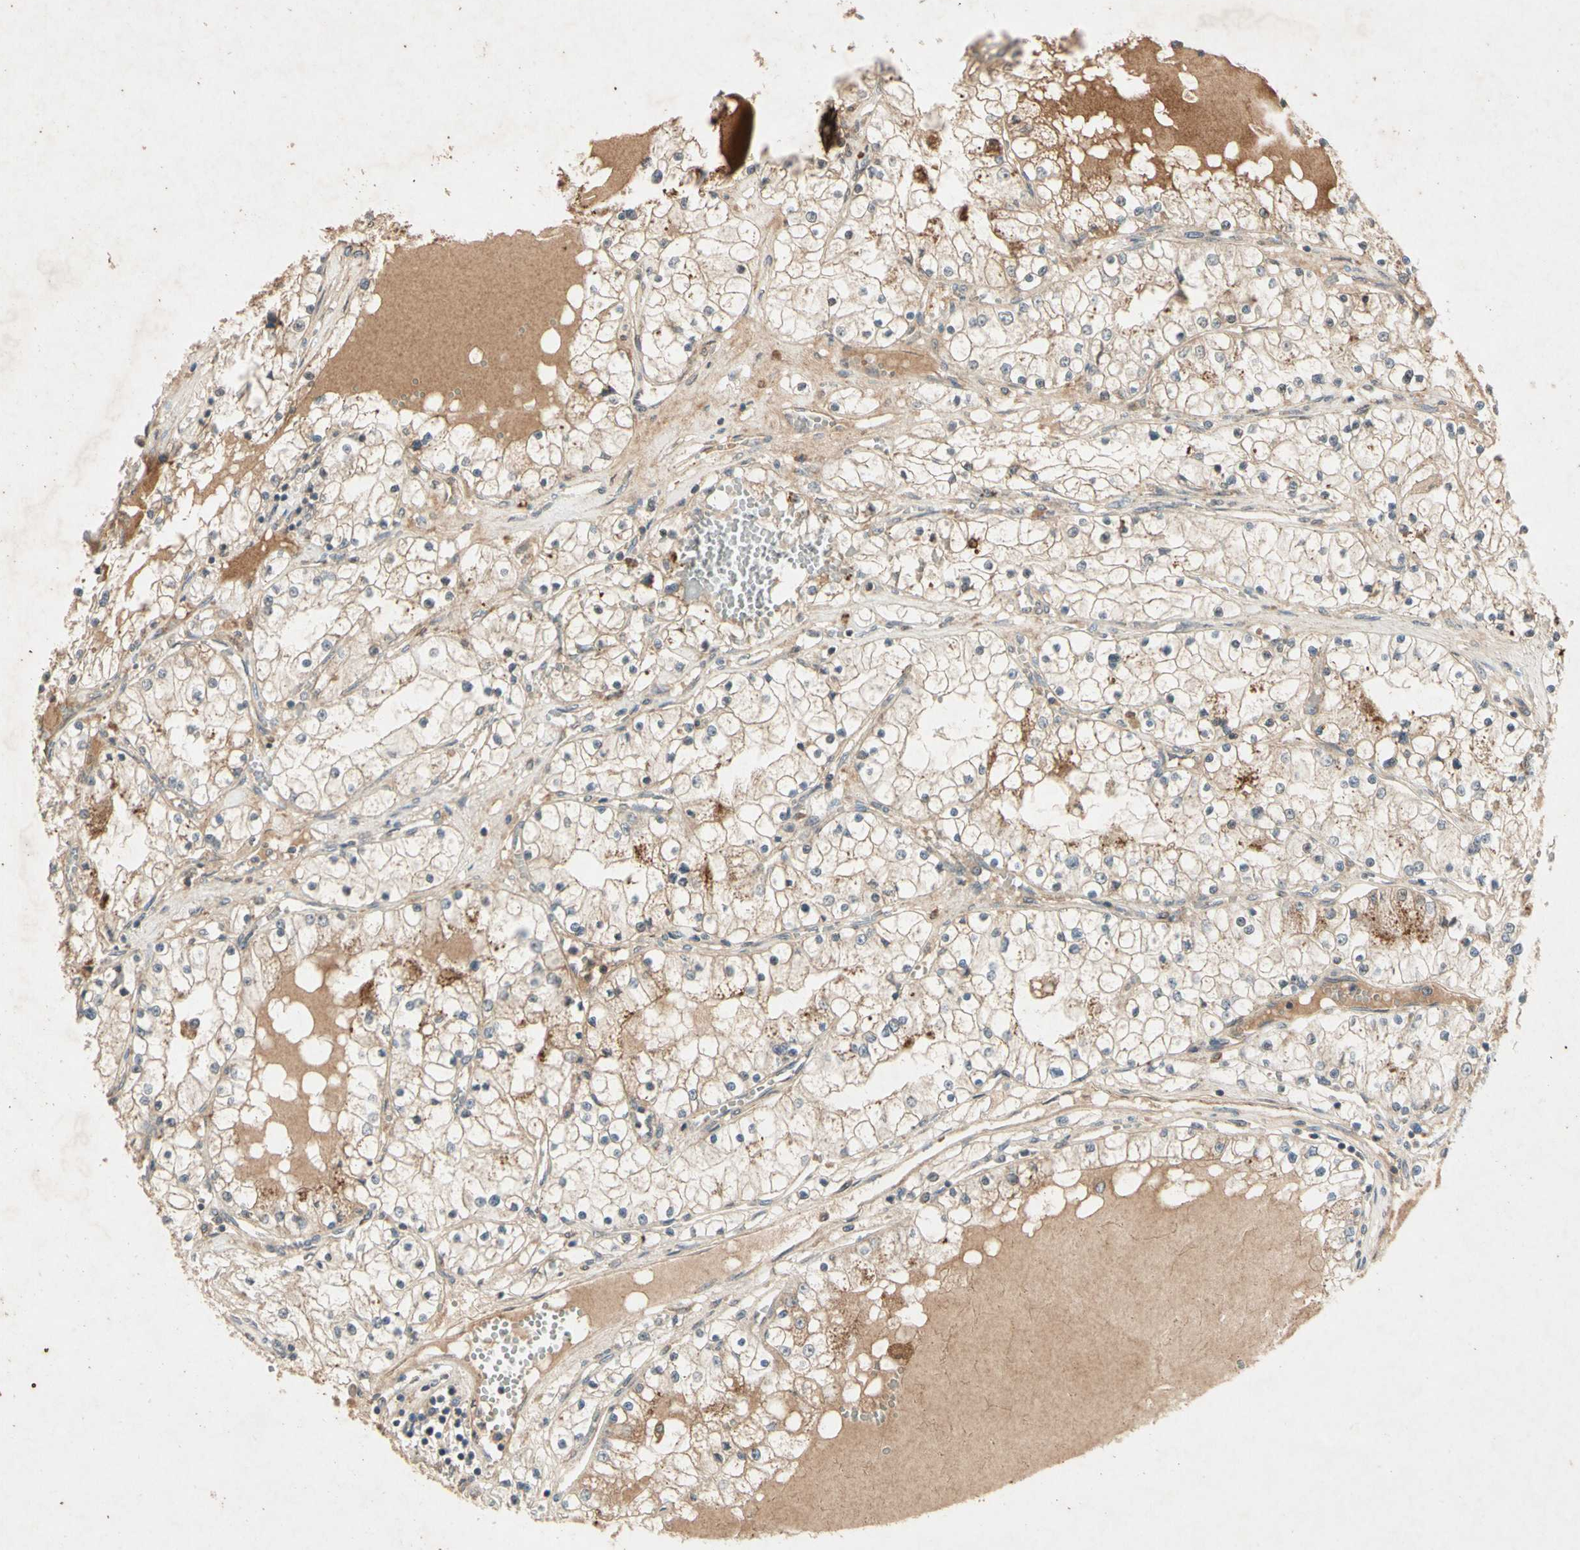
{"staining": {"intensity": "weak", "quantity": "25%-75%", "location": "cytoplasmic/membranous"}, "tissue": "renal cancer", "cell_type": "Tumor cells", "image_type": "cancer", "snomed": [{"axis": "morphology", "description": "Adenocarcinoma, NOS"}, {"axis": "topography", "description": "Kidney"}], "caption": "Protein staining shows weak cytoplasmic/membranous positivity in about 25%-75% of tumor cells in renal cancer.", "gene": "GPLD1", "patient": {"sex": "male", "age": 68}}